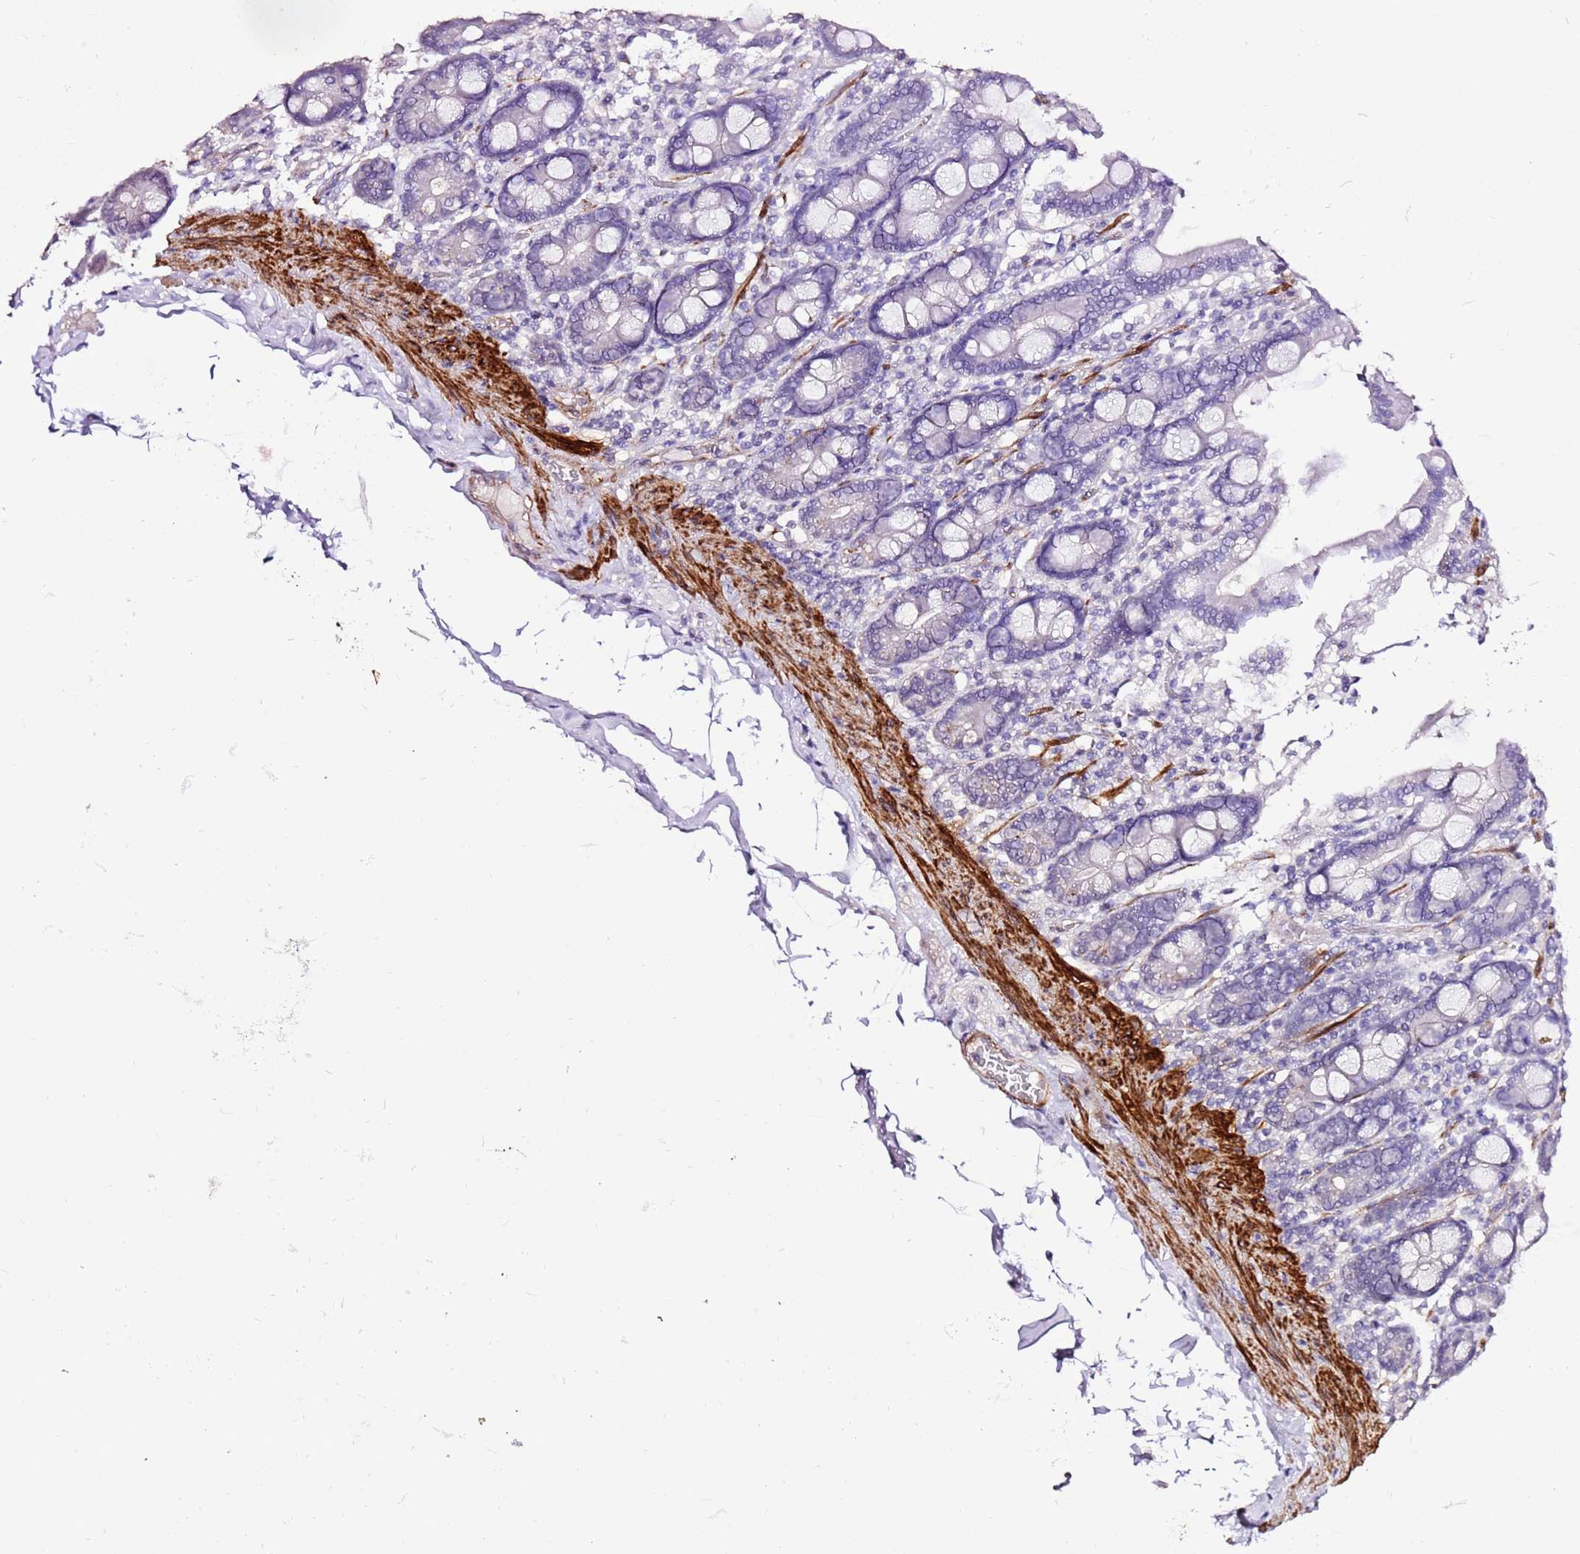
{"staining": {"intensity": "negative", "quantity": "none", "location": "none"}, "tissue": "duodenum", "cell_type": "Glandular cells", "image_type": "normal", "snomed": [{"axis": "morphology", "description": "Normal tissue, NOS"}, {"axis": "topography", "description": "Duodenum"}], "caption": "This is a image of IHC staining of normal duodenum, which shows no expression in glandular cells. (Immunohistochemistry (ihc), brightfield microscopy, high magnification).", "gene": "ART5", "patient": {"sex": "male", "age": 55}}